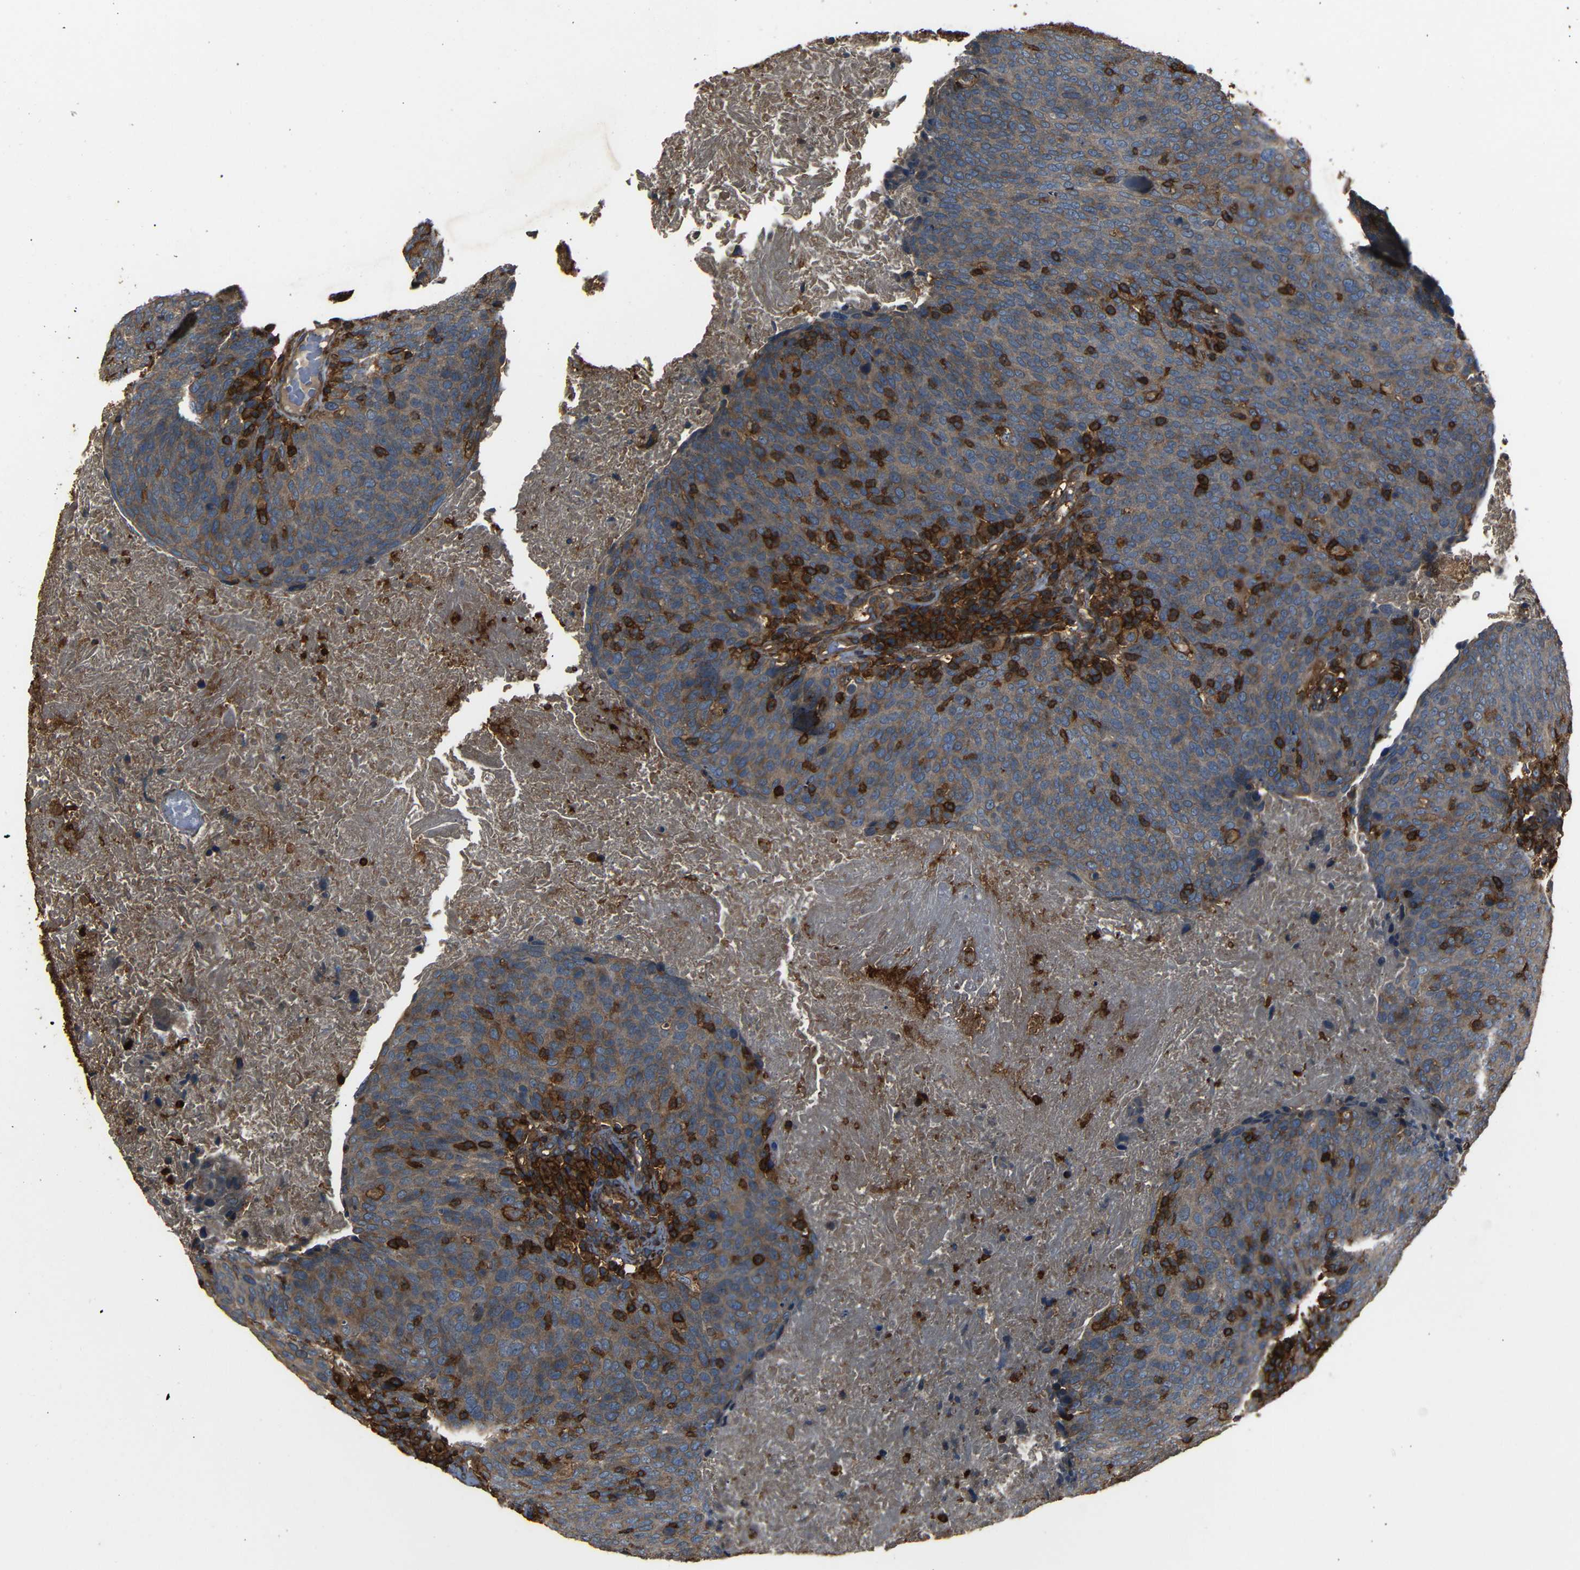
{"staining": {"intensity": "moderate", "quantity": ">75%", "location": "cytoplasmic/membranous"}, "tissue": "head and neck cancer", "cell_type": "Tumor cells", "image_type": "cancer", "snomed": [{"axis": "morphology", "description": "Squamous cell carcinoma, NOS"}, {"axis": "morphology", "description": "Squamous cell carcinoma, metastatic, NOS"}, {"axis": "topography", "description": "Lymph node"}, {"axis": "topography", "description": "Head-Neck"}], "caption": "Tumor cells display moderate cytoplasmic/membranous staining in about >75% of cells in head and neck cancer.", "gene": "ADGRE5", "patient": {"sex": "male", "age": 62}}